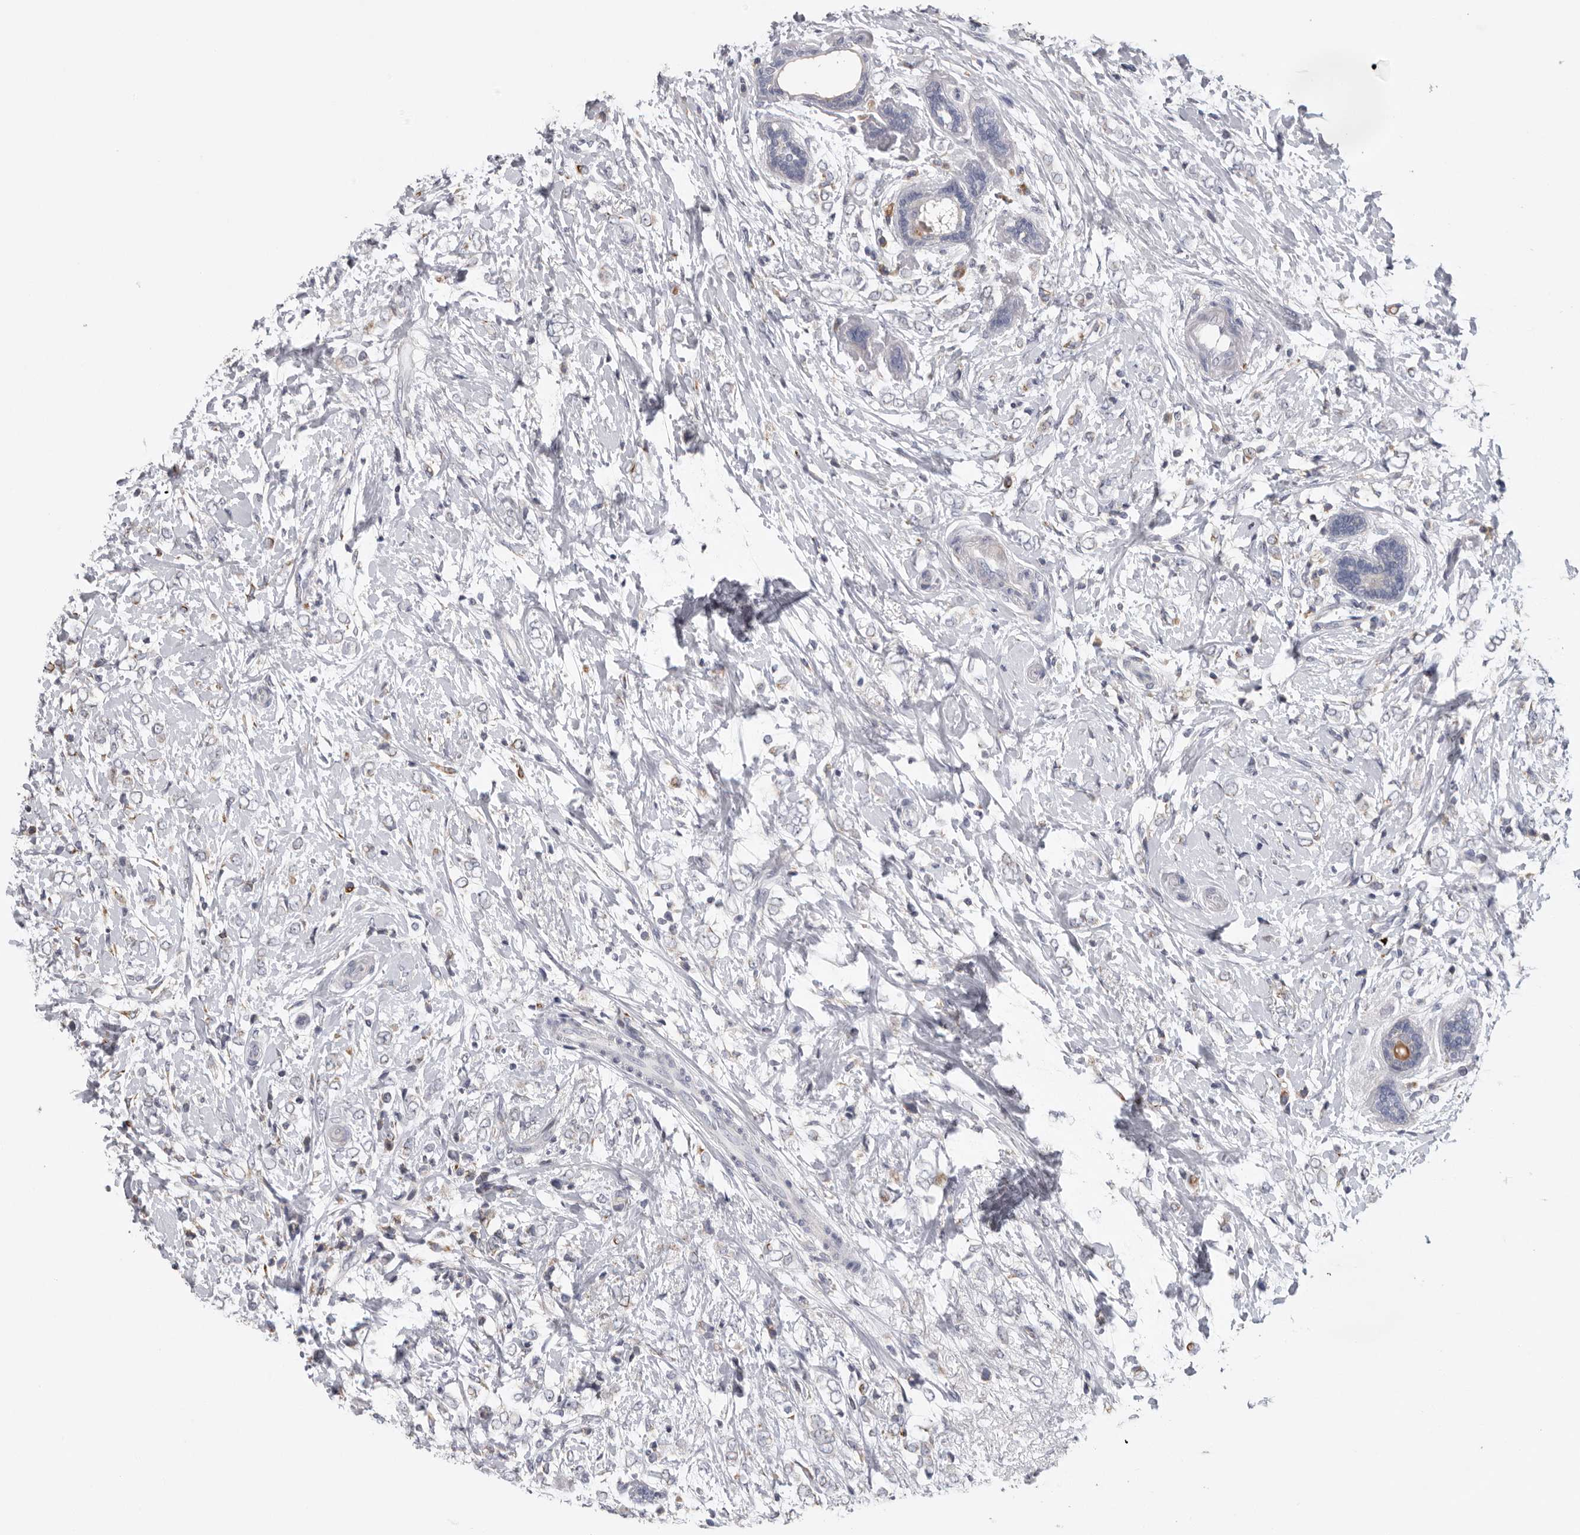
{"staining": {"intensity": "moderate", "quantity": "25%-75%", "location": "cytoplasmic/membranous"}, "tissue": "breast cancer", "cell_type": "Tumor cells", "image_type": "cancer", "snomed": [{"axis": "morphology", "description": "Normal tissue, NOS"}, {"axis": "morphology", "description": "Lobular carcinoma"}, {"axis": "topography", "description": "Breast"}], "caption": "A brown stain labels moderate cytoplasmic/membranous expression of a protein in breast lobular carcinoma tumor cells.", "gene": "USP24", "patient": {"sex": "female", "age": 47}}